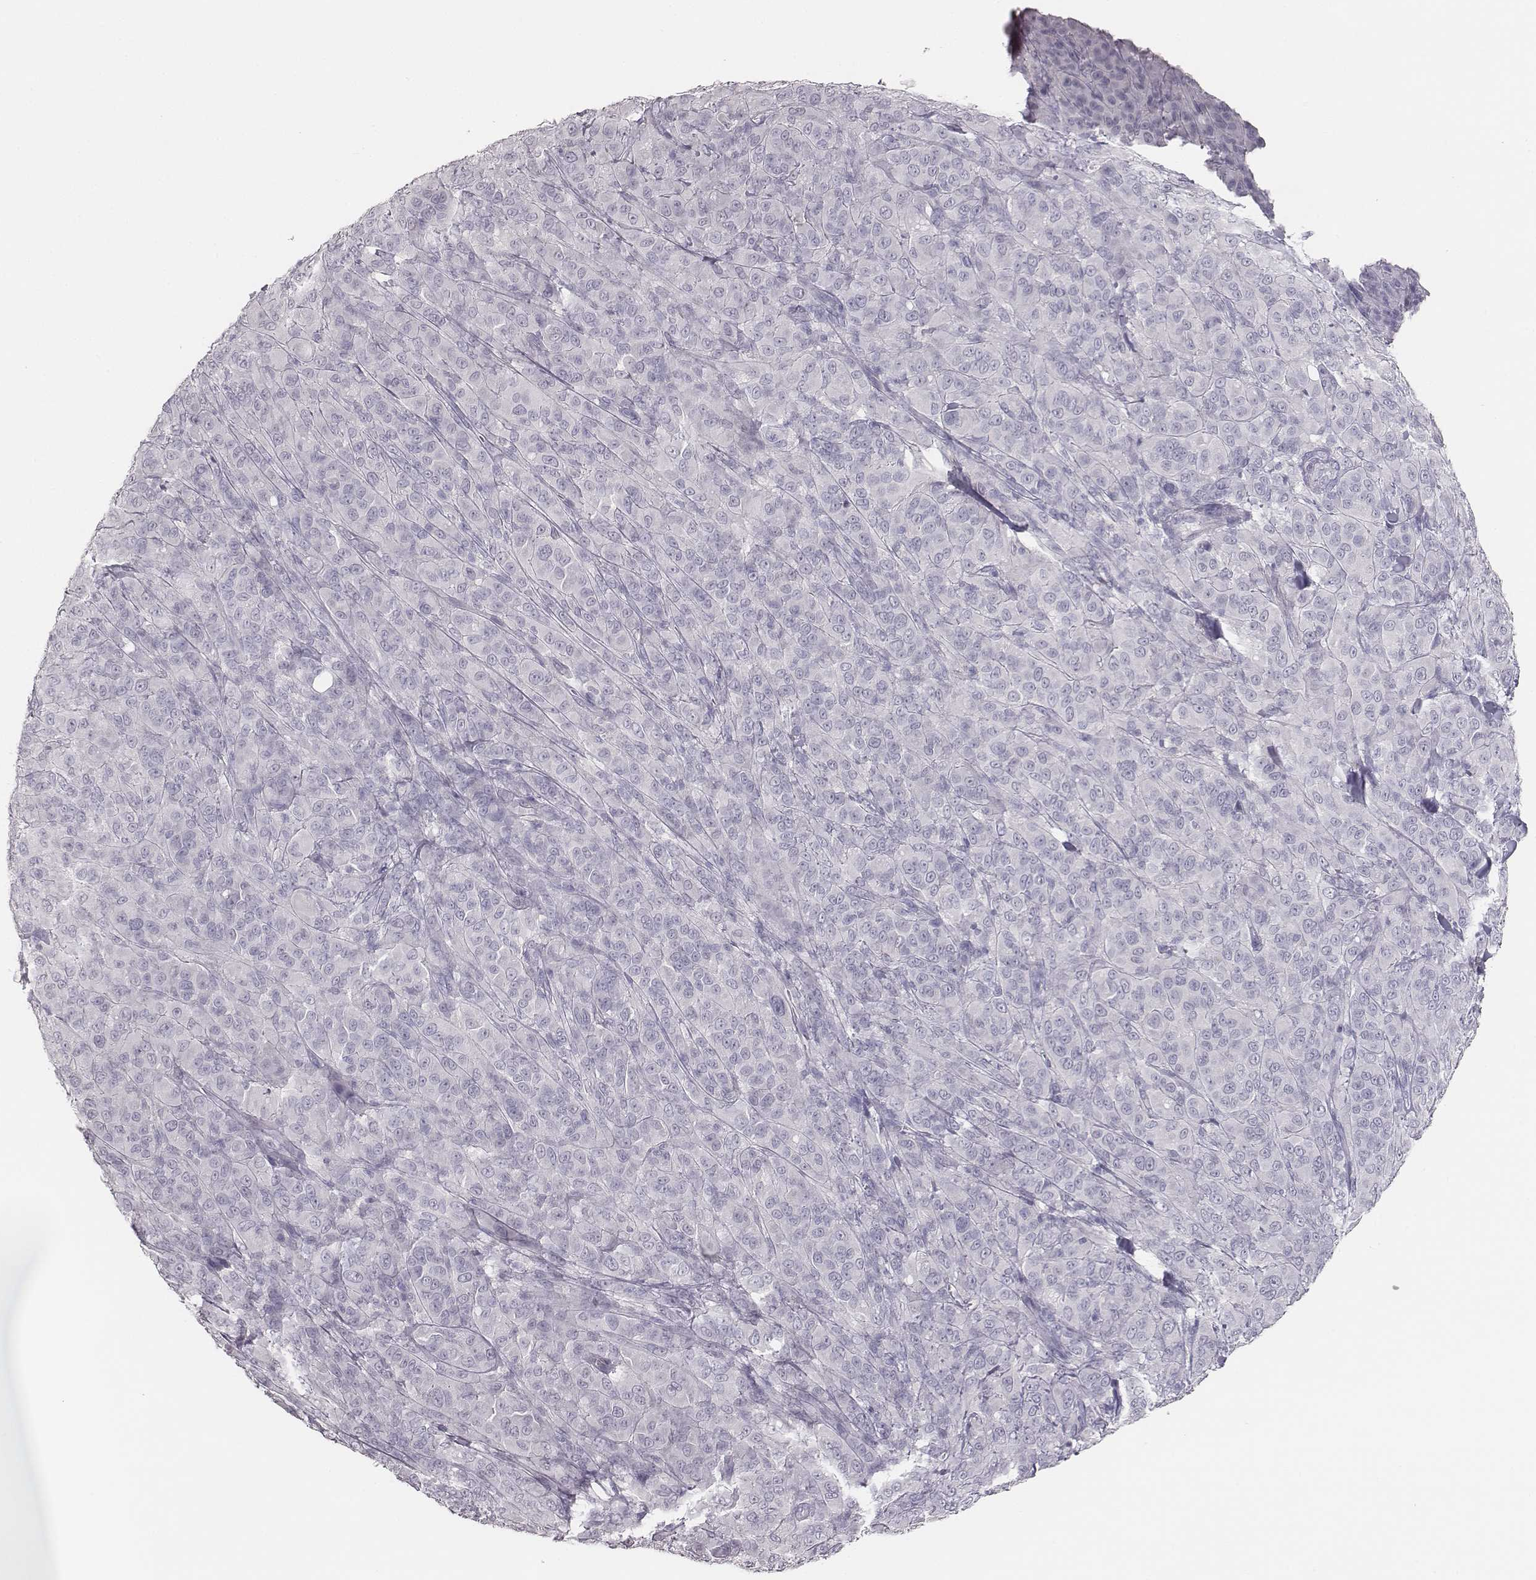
{"staining": {"intensity": "negative", "quantity": "none", "location": "none"}, "tissue": "melanoma", "cell_type": "Tumor cells", "image_type": "cancer", "snomed": [{"axis": "morphology", "description": "Malignant melanoma, NOS"}, {"axis": "topography", "description": "Skin"}], "caption": "Malignant melanoma stained for a protein using IHC shows no expression tumor cells.", "gene": "MYH6", "patient": {"sex": "female", "age": 87}}